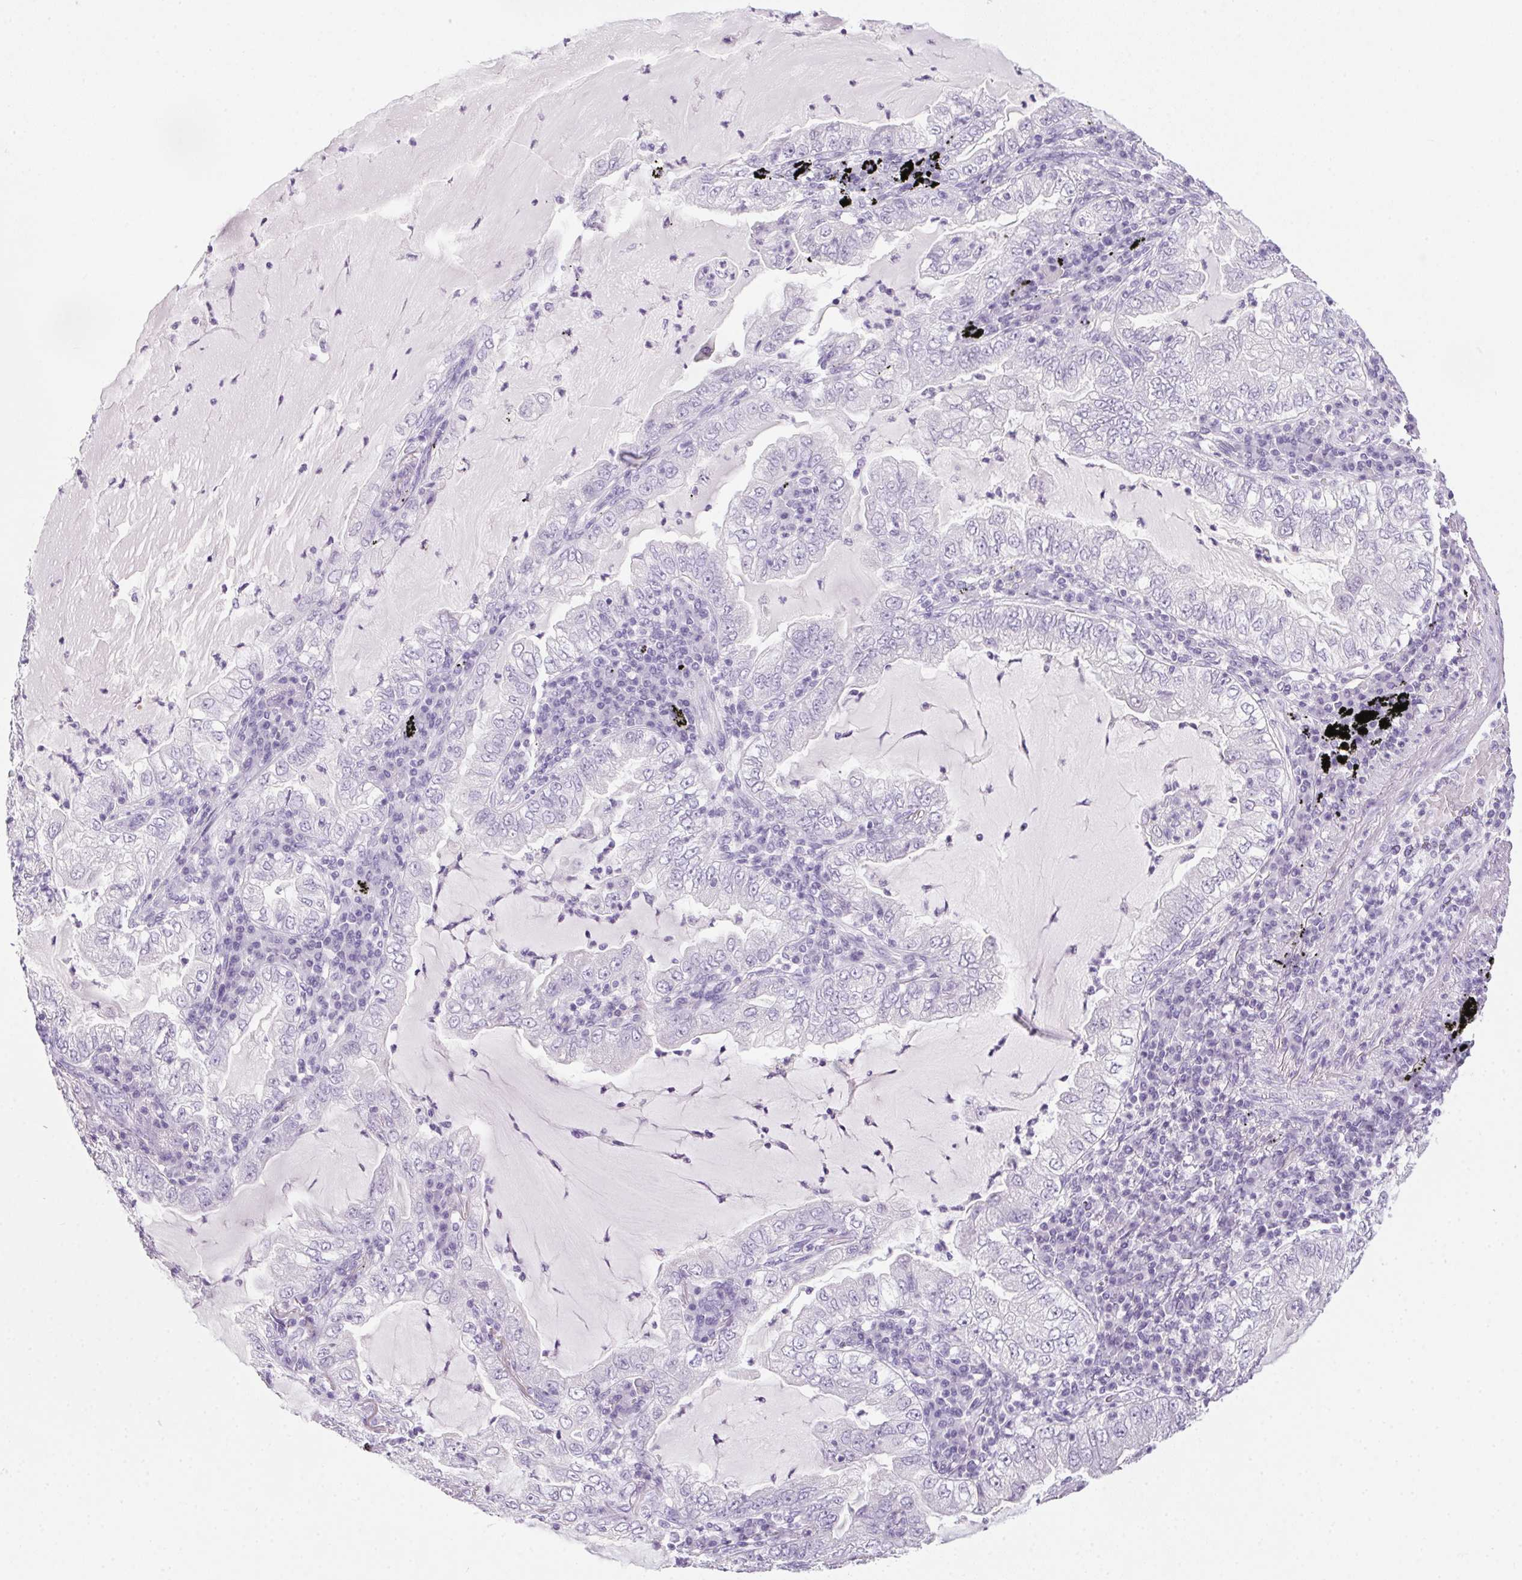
{"staining": {"intensity": "negative", "quantity": "none", "location": "none"}, "tissue": "lung cancer", "cell_type": "Tumor cells", "image_type": "cancer", "snomed": [{"axis": "morphology", "description": "Adenocarcinoma, NOS"}, {"axis": "topography", "description": "Lung"}], "caption": "The immunohistochemistry (IHC) photomicrograph has no significant positivity in tumor cells of lung cancer (adenocarcinoma) tissue. The staining was performed using DAB to visualize the protein expression in brown, while the nuclei were stained in blue with hematoxylin (Magnification: 20x).", "gene": "POPDC2", "patient": {"sex": "female", "age": 73}}